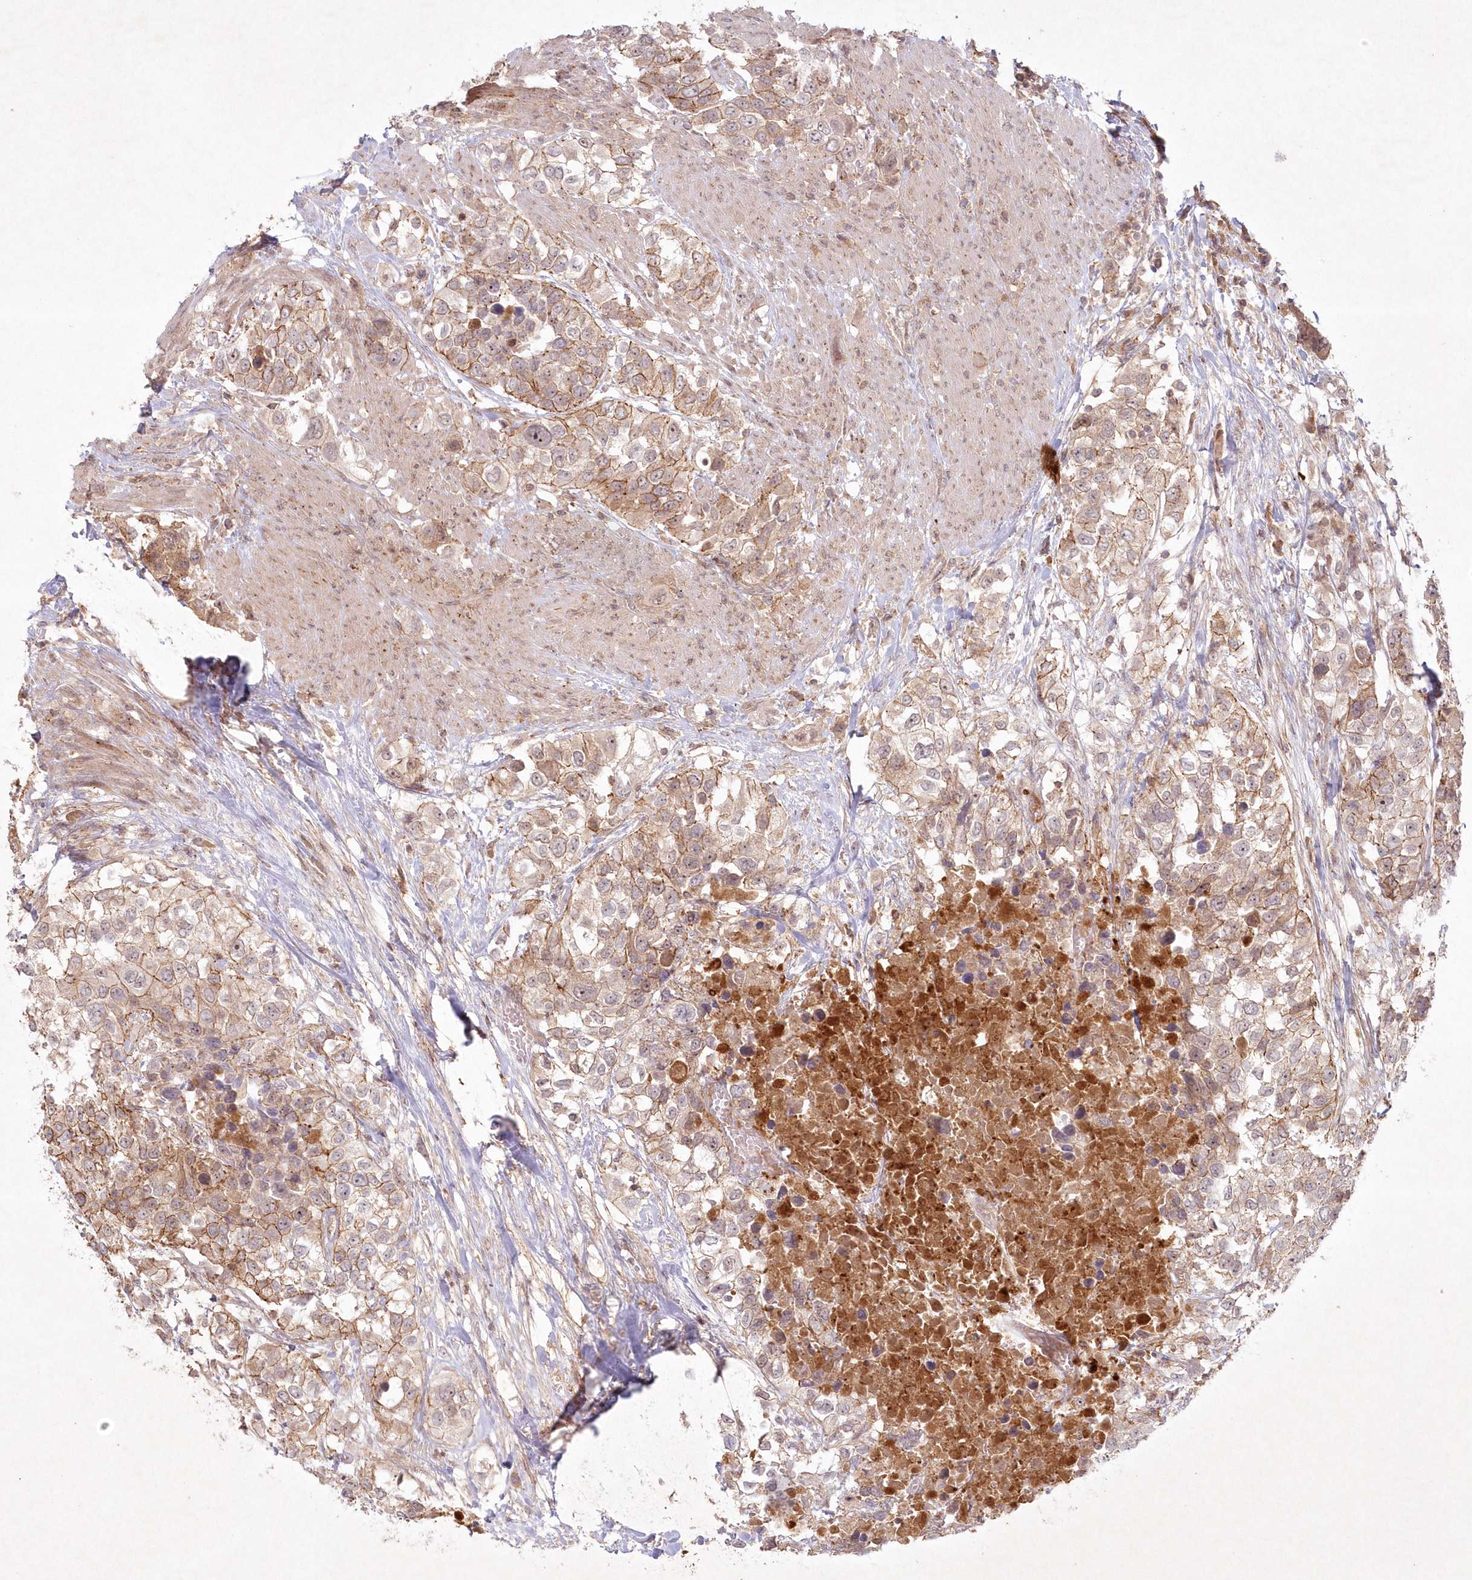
{"staining": {"intensity": "moderate", "quantity": "25%-75%", "location": "cytoplasmic/membranous,nuclear"}, "tissue": "urothelial cancer", "cell_type": "Tumor cells", "image_type": "cancer", "snomed": [{"axis": "morphology", "description": "Urothelial carcinoma, High grade"}, {"axis": "topography", "description": "Urinary bladder"}], "caption": "This photomicrograph shows immunohistochemistry staining of high-grade urothelial carcinoma, with medium moderate cytoplasmic/membranous and nuclear staining in approximately 25%-75% of tumor cells.", "gene": "TOGARAM2", "patient": {"sex": "female", "age": 80}}